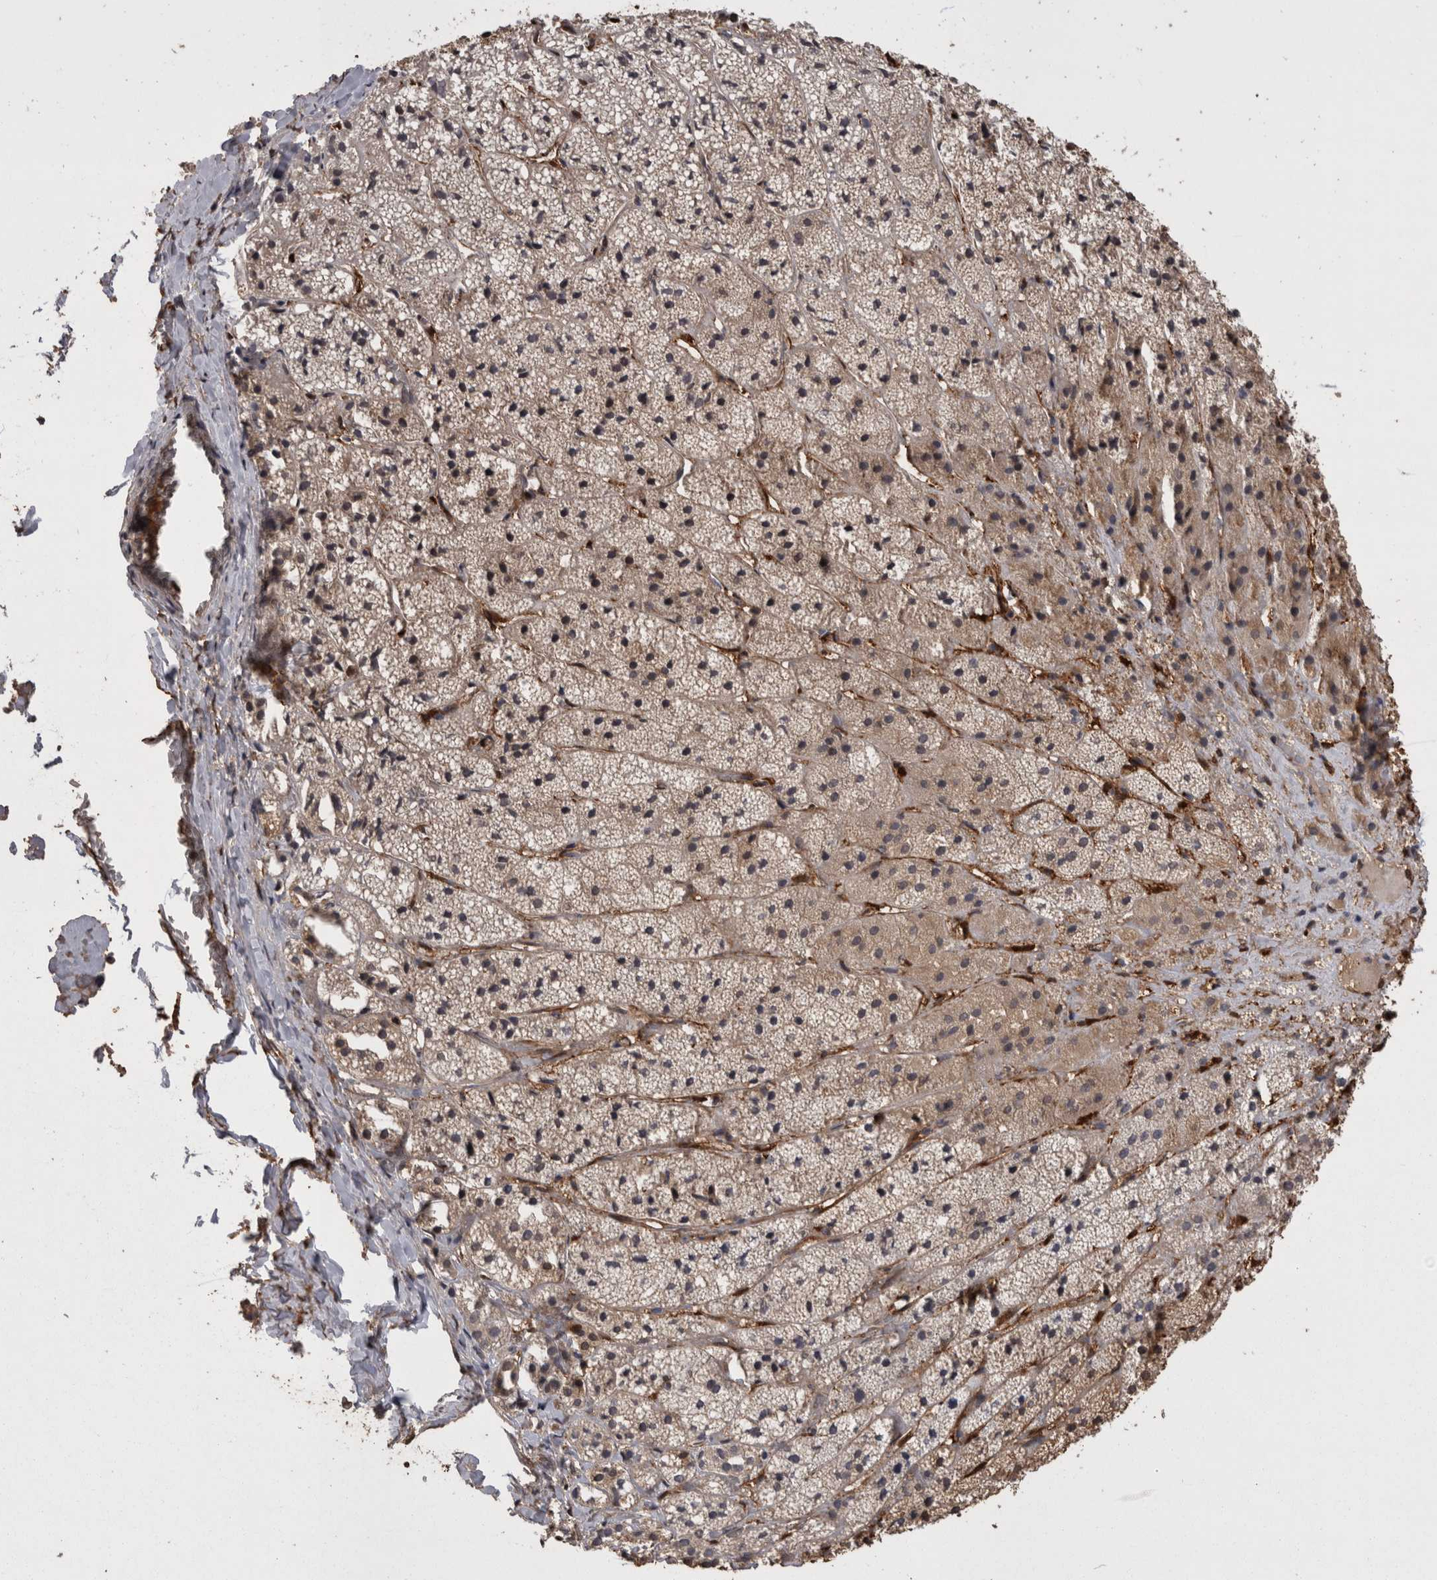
{"staining": {"intensity": "moderate", "quantity": "25%-75%", "location": "cytoplasmic/membranous,nuclear"}, "tissue": "adrenal gland", "cell_type": "Glandular cells", "image_type": "normal", "snomed": [{"axis": "morphology", "description": "Normal tissue, NOS"}, {"axis": "topography", "description": "Adrenal gland"}], "caption": "Glandular cells display medium levels of moderate cytoplasmic/membranous,nuclear staining in approximately 25%-75% of cells in unremarkable adrenal gland. (IHC, brightfield microscopy, high magnification).", "gene": "LXN", "patient": {"sex": "female", "age": 44}}